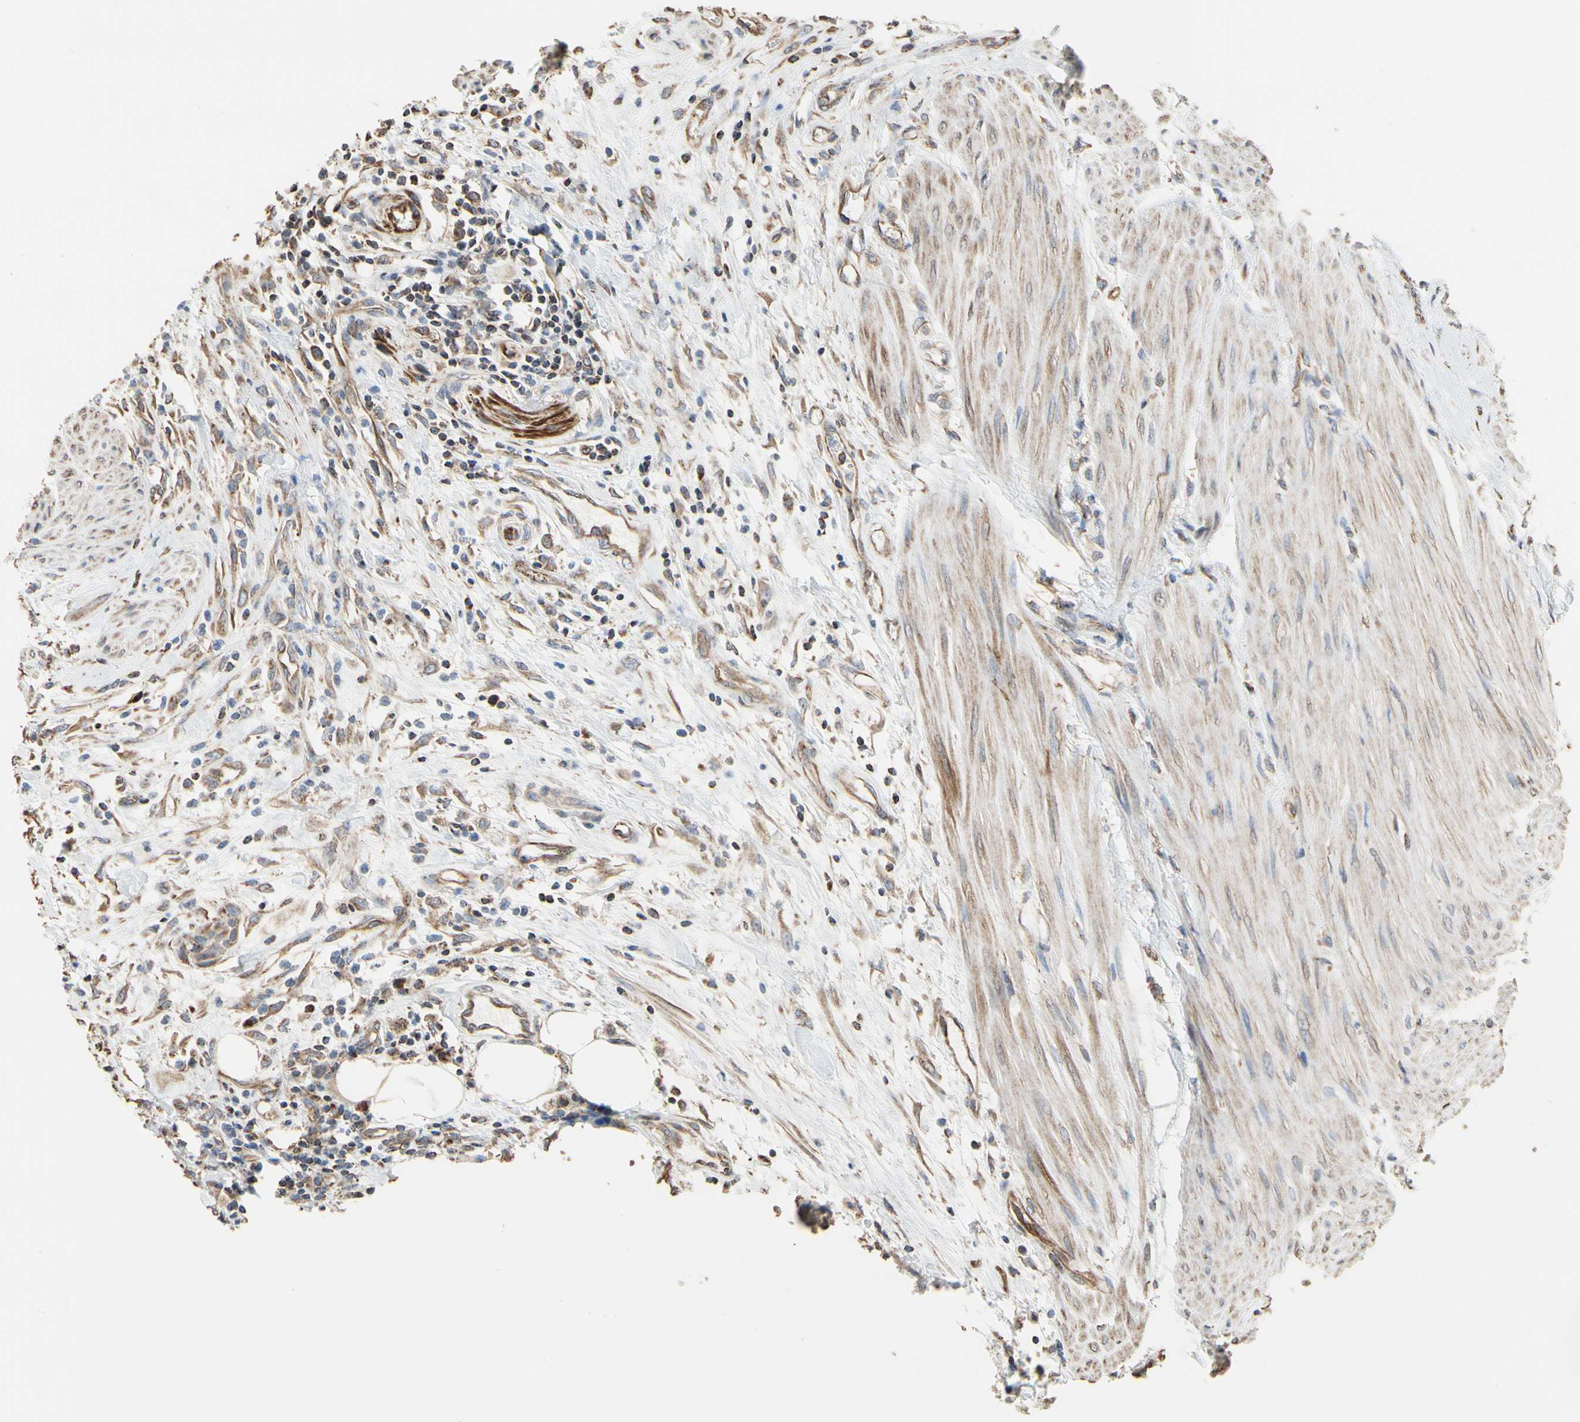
{"staining": {"intensity": "weak", "quantity": "25%-75%", "location": "cytoplasmic/membranous"}, "tissue": "urothelial cancer", "cell_type": "Tumor cells", "image_type": "cancer", "snomed": [{"axis": "morphology", "description": "Urothelial carcinoma, High grade"}, {"axis": "topography", "description": "Urinary bladder"}], "caption": "Protein staining of urothelial carcinoma (high-grade) tissue reveals weak cytoplasmic/membranous expression in about 25%-75% of tumor cells.", "gene": "TUBA1A", "patient": {"sex": "male", "age": 35}}